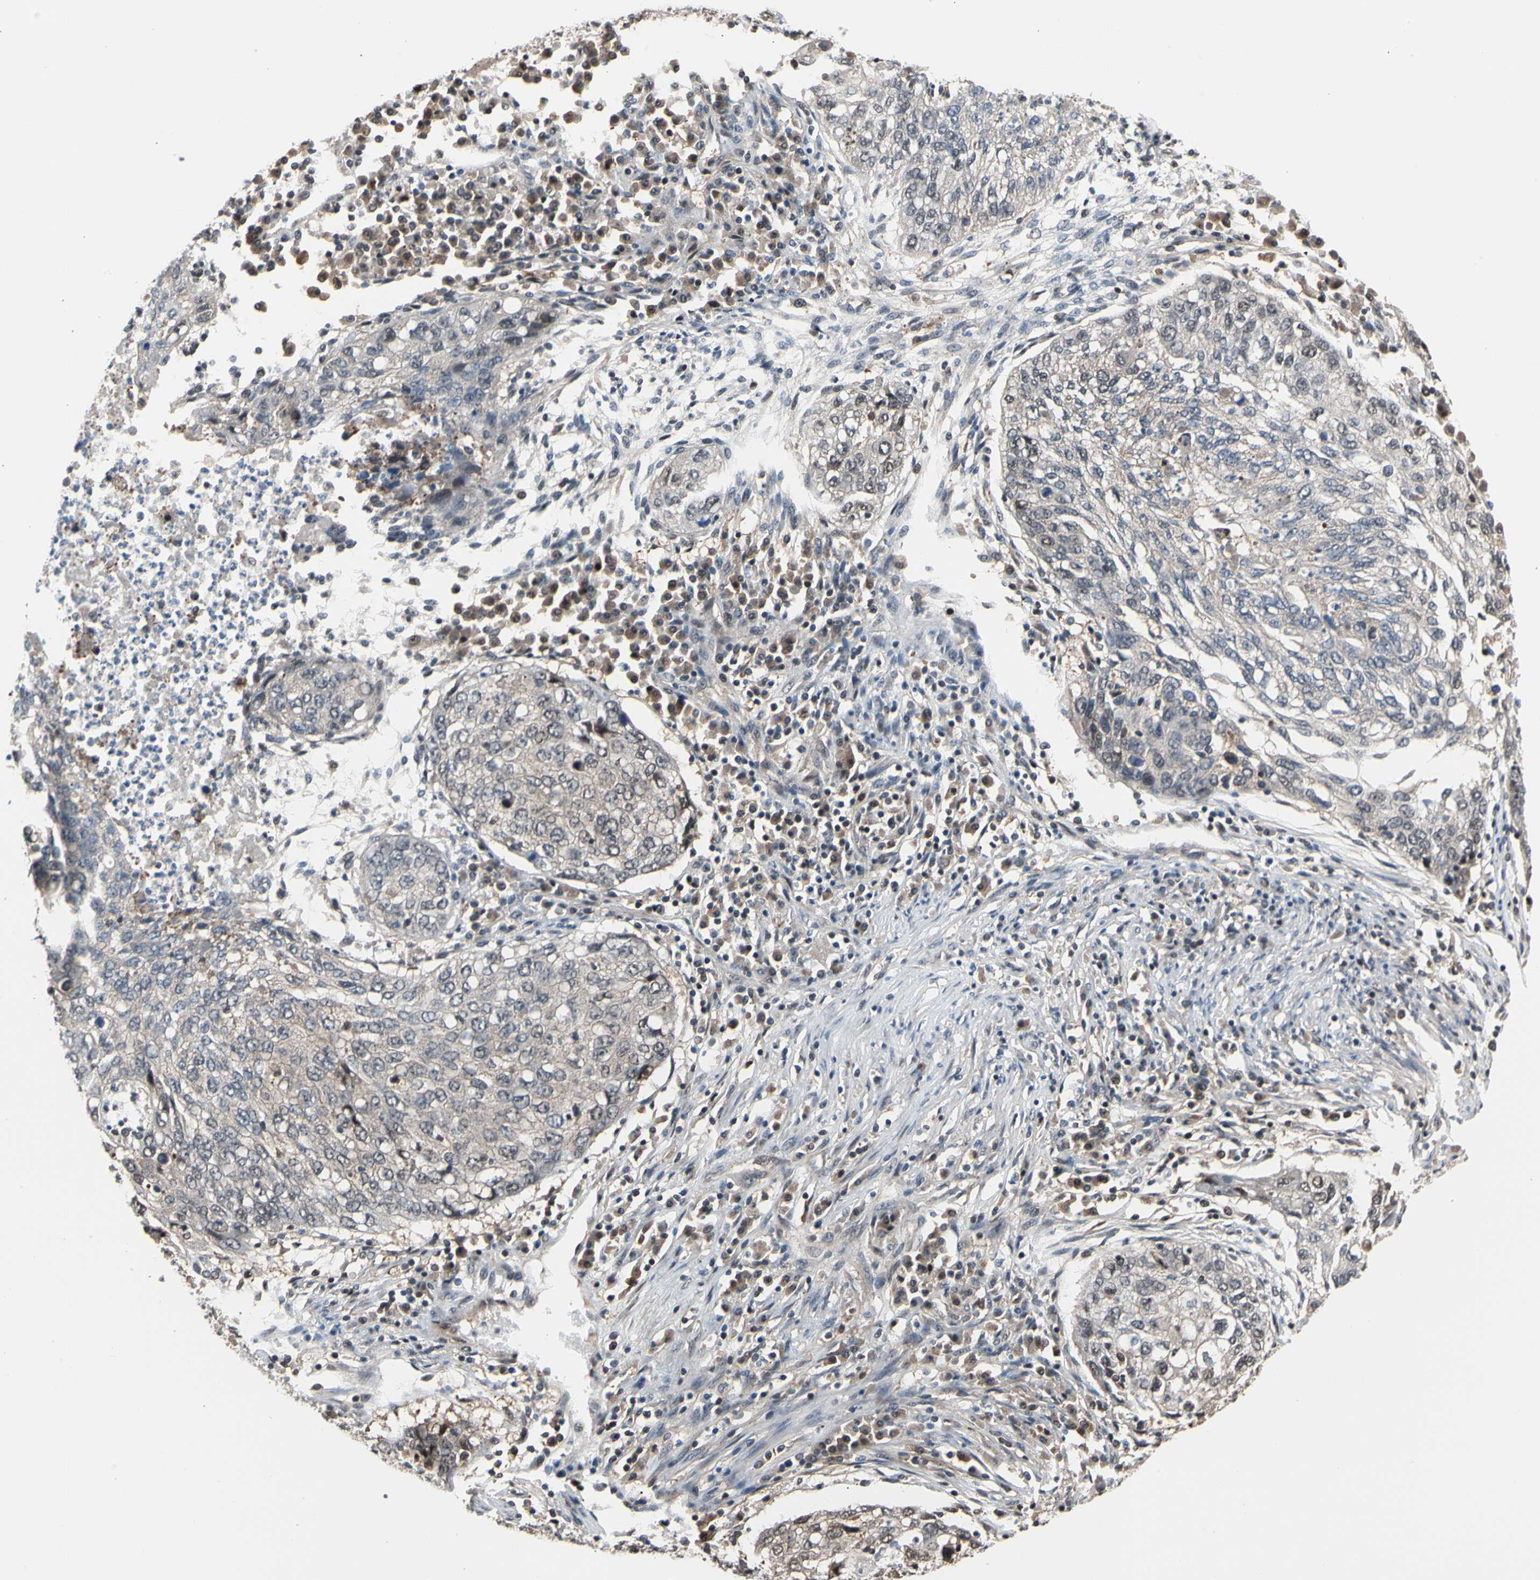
{"staining": {"intensity": "weak", "quantity": ">75%", "location": "cytoplasmic/membranous"}, "tissue": "lung cancer", "cell_type": "Tumor cells", "image_type": "cancer", "snomed": [{"axis": "morphology", "description": "Squamous cell carcinoma, NOS"}, {"axis": "topography", "description": "Lung"}], "caption": "An immunohistochemistry histopathology image of neoplastic tissue is shown. Protein staining in brown highlights weak cytoplasmic/membranous positivity in lung squamous cell carcinoma within tumor cells.", "gene": "PSMA2", "patient": {"sex": "female", "age": 63}}